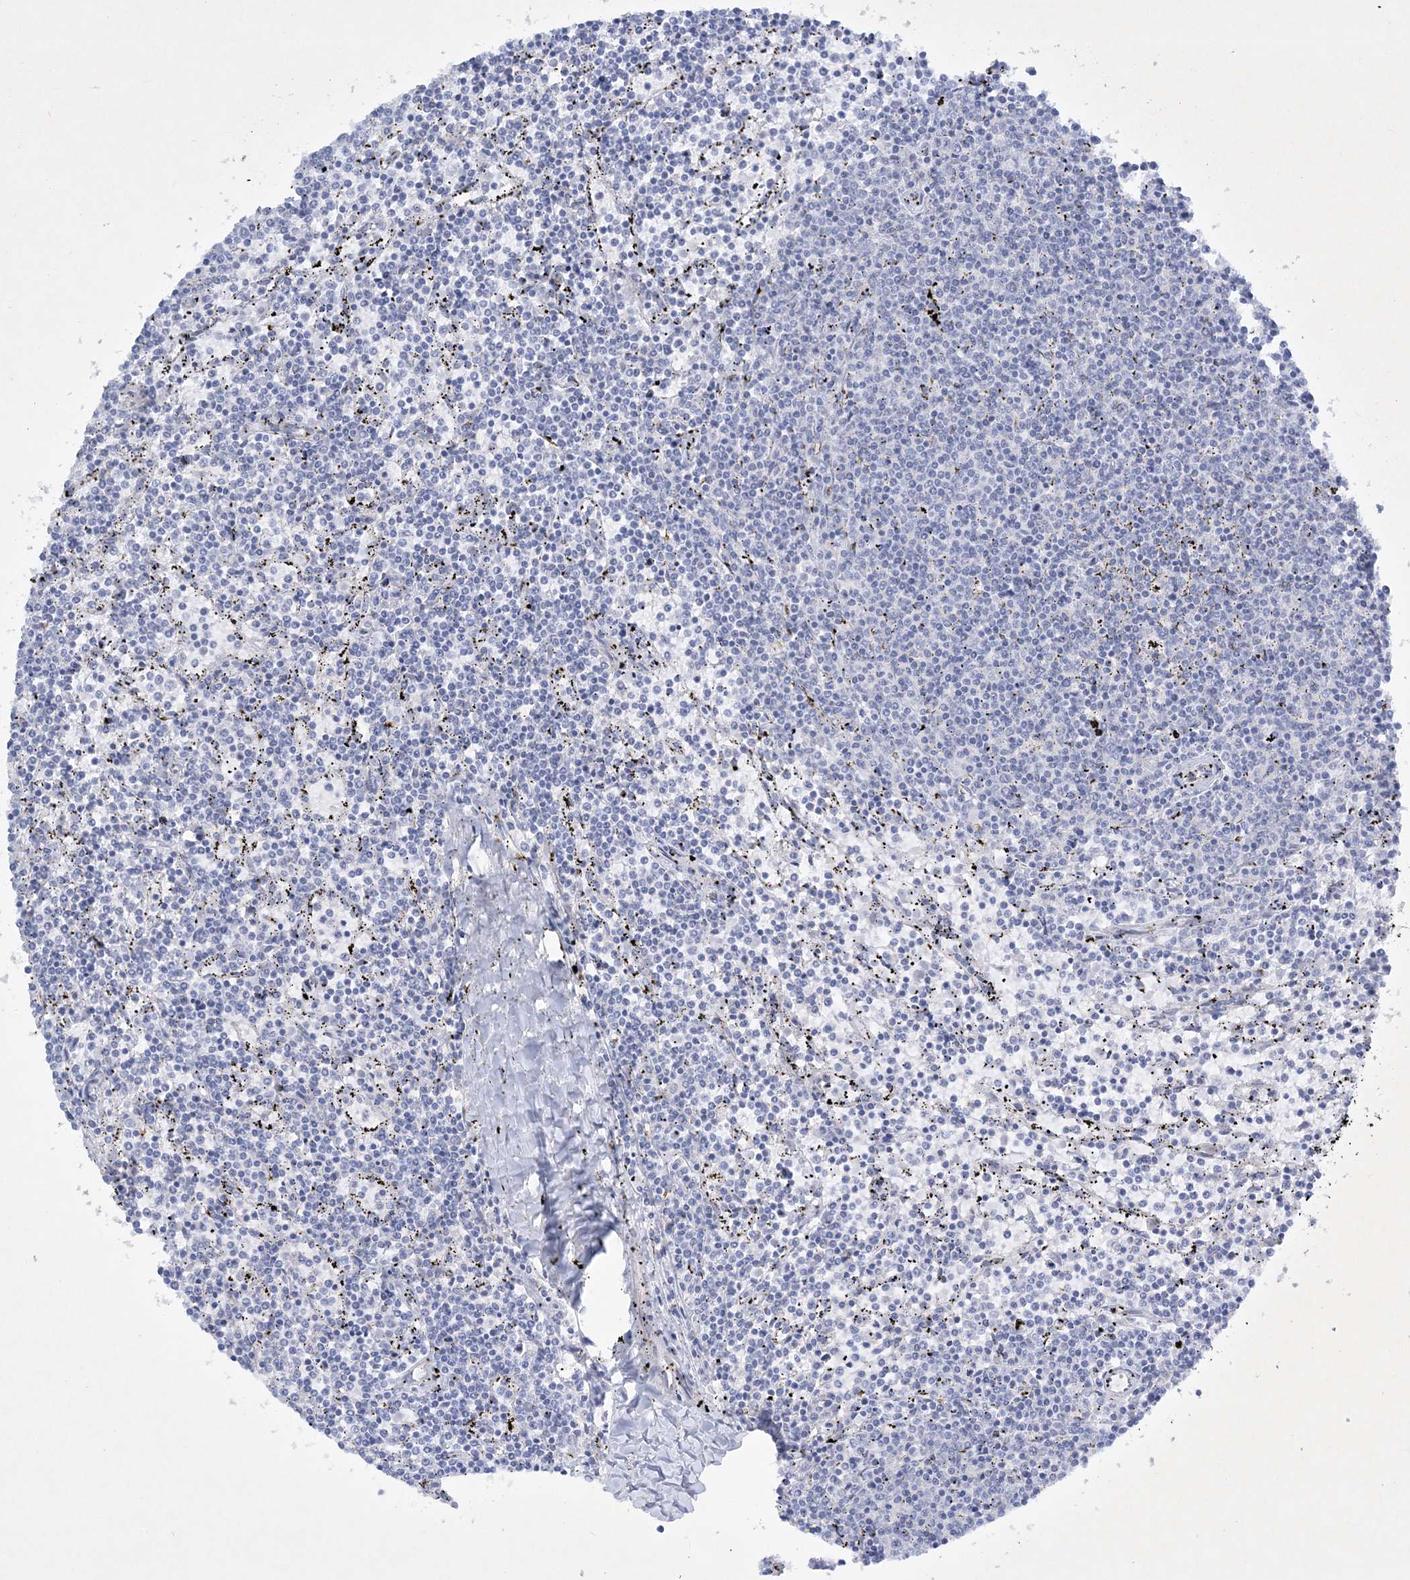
{"staining": {"intensity": "negative", "quantity": "none", "location": "none"}, "tissue": "lymphoma", "cell_type": "Tumor cells", "image_type": "cancer", "snomed": [{"axis": "morphology", "description": "Malignant lymphoma, non-Hodgkin's type, Low grade"}, {"axis": "topography", "description": "Spleen"}], "caption": "High power microscopy image of an IHC histopathology image of low-grade malignant lymphoma, non-Hodgkin's type, revealing no significant expression in tumor cells.", "gene": "FARSB", "patient": {"sex": "female", "age": 50}}